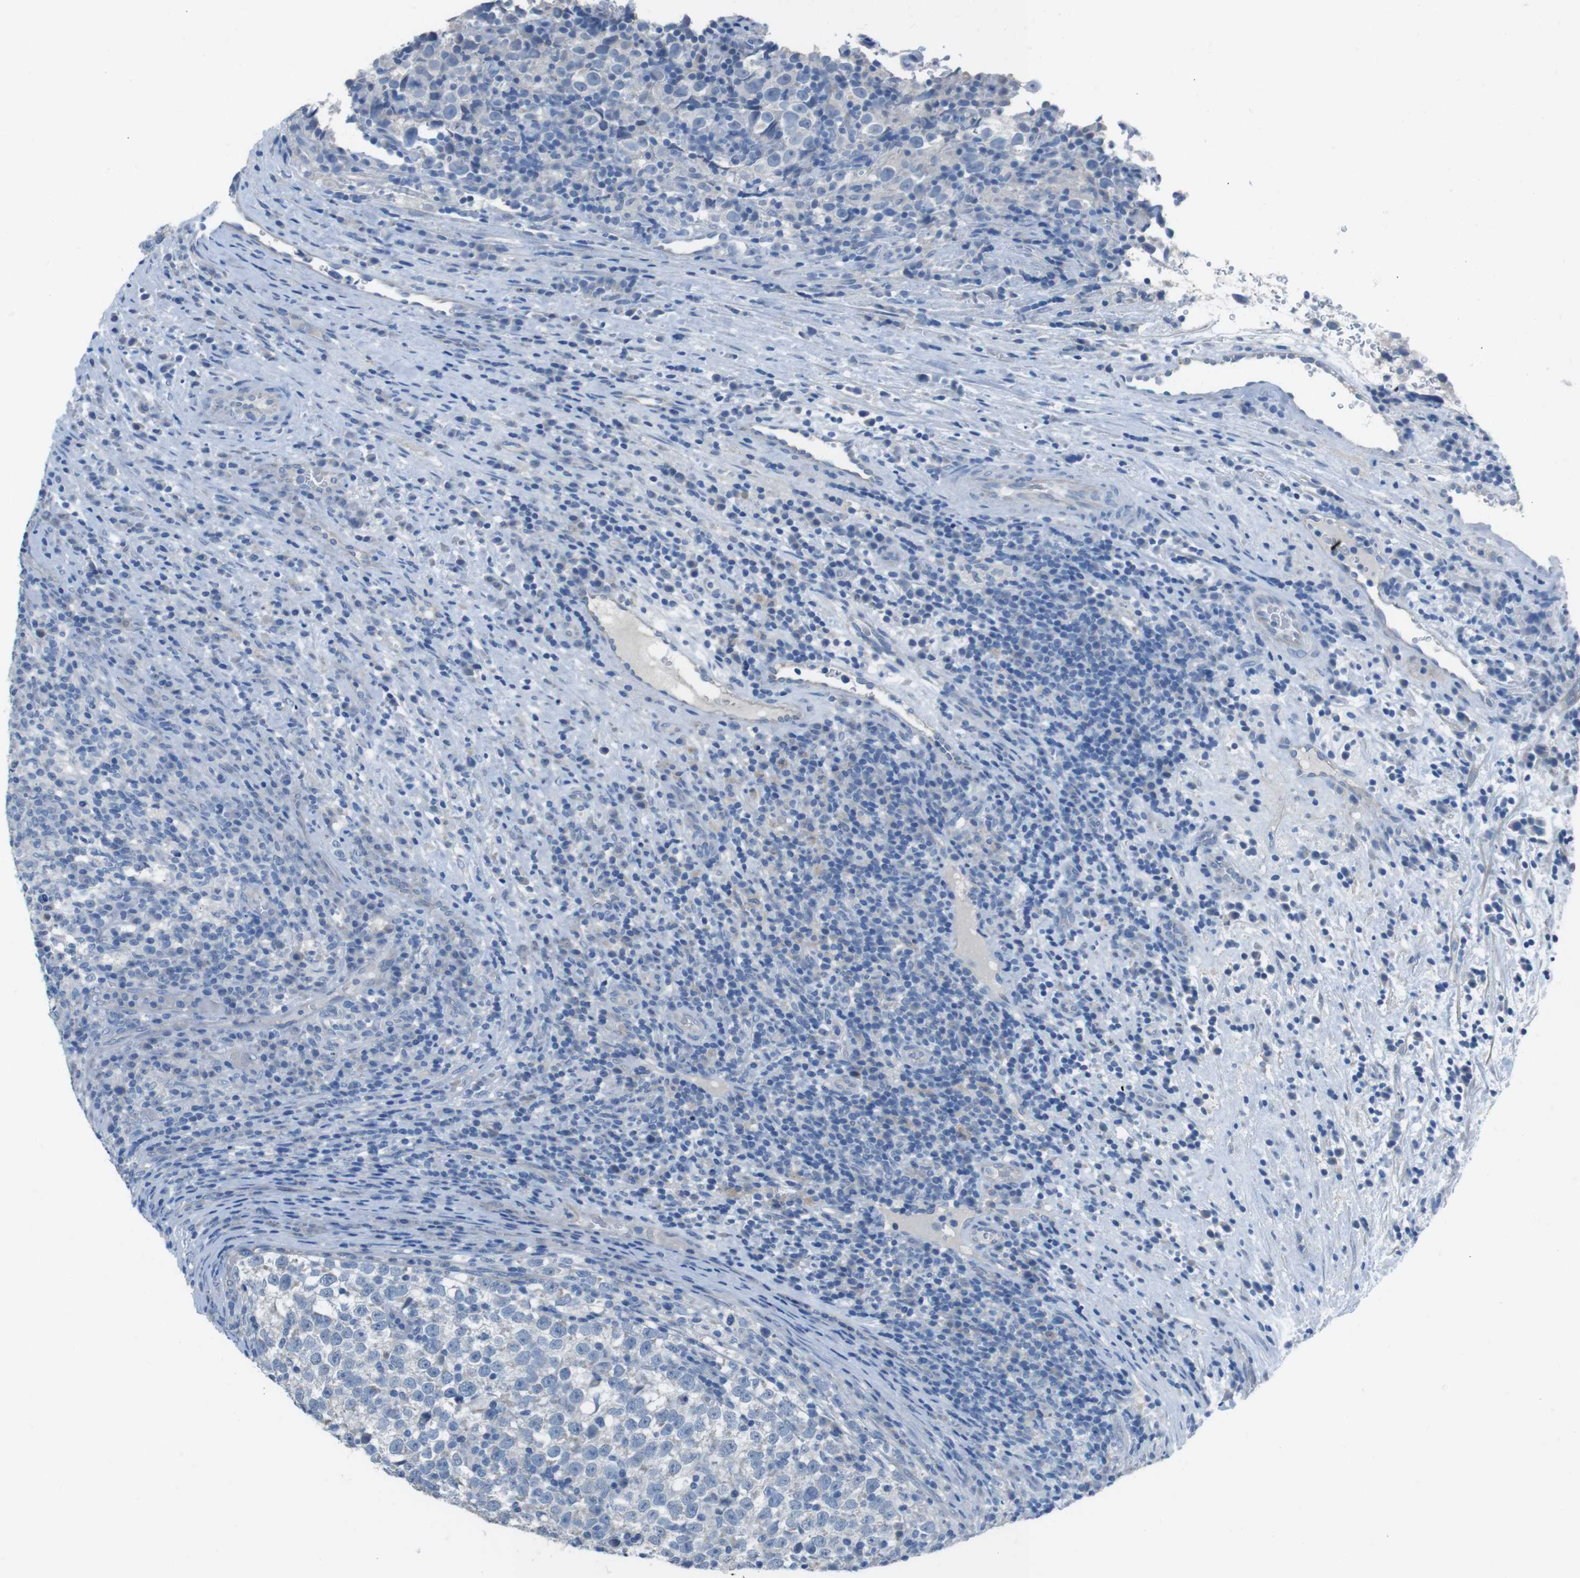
{"staining": {"intensity": "negative", "quantity": "none", "location": "none"}, "tissue": "testis cancer", "cell_type": "Tumor cells", "image_type": "cancer", "snomed": [{"axis": "morphology", "description": "Normal tissue, NOS"}, {"axis": "morphology", "description": "Seminoma, NOS"}, {"axis": "topography", "description": "Testis"}], "caption": "Immunohistochemical staining of testis cancer (seminoma) displays no significant positivity in tumor cells.", "gene": "CYP2C8", "patient": {"sex": "male", "age": 43}}